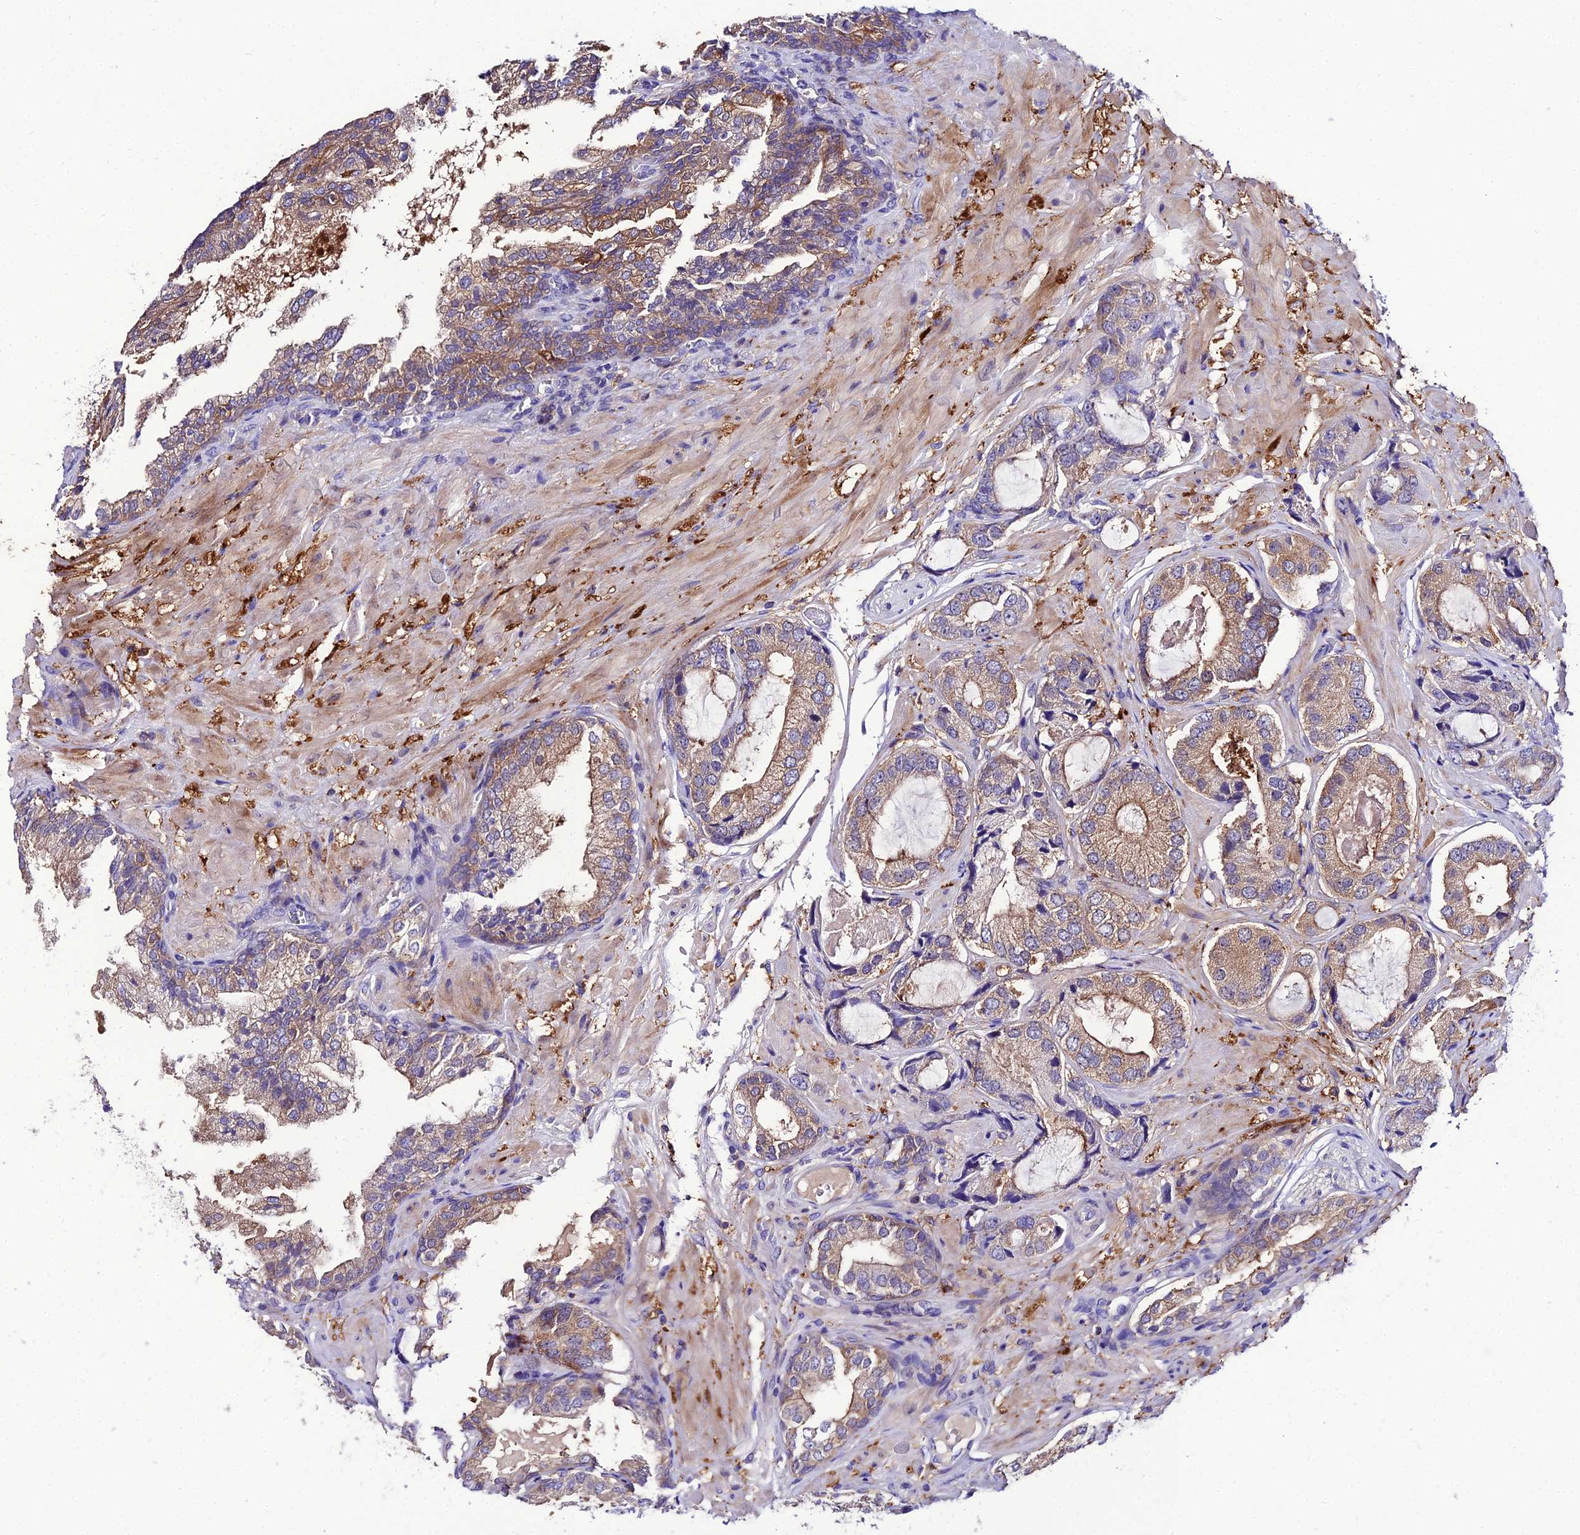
{"staining": {"intensity": "moderate", "quantity": "25%-75%", "location": "cytoplasmic/membranous"}, "tissue": "prostate cancer", "cell_type": "Tumor cells", "image_type": "cancer", "snomed": [{"axis": "morphology", "description": "Adenocarcinoma, High grade"}, {"axis": "topography", "description": "Prostate"}], "caption": "Prostate cancer stained with a protein marker shows moderate staining in tumor cells.", "gene": "C2orf69", "patient": {"sex": "male", "age": 59}}